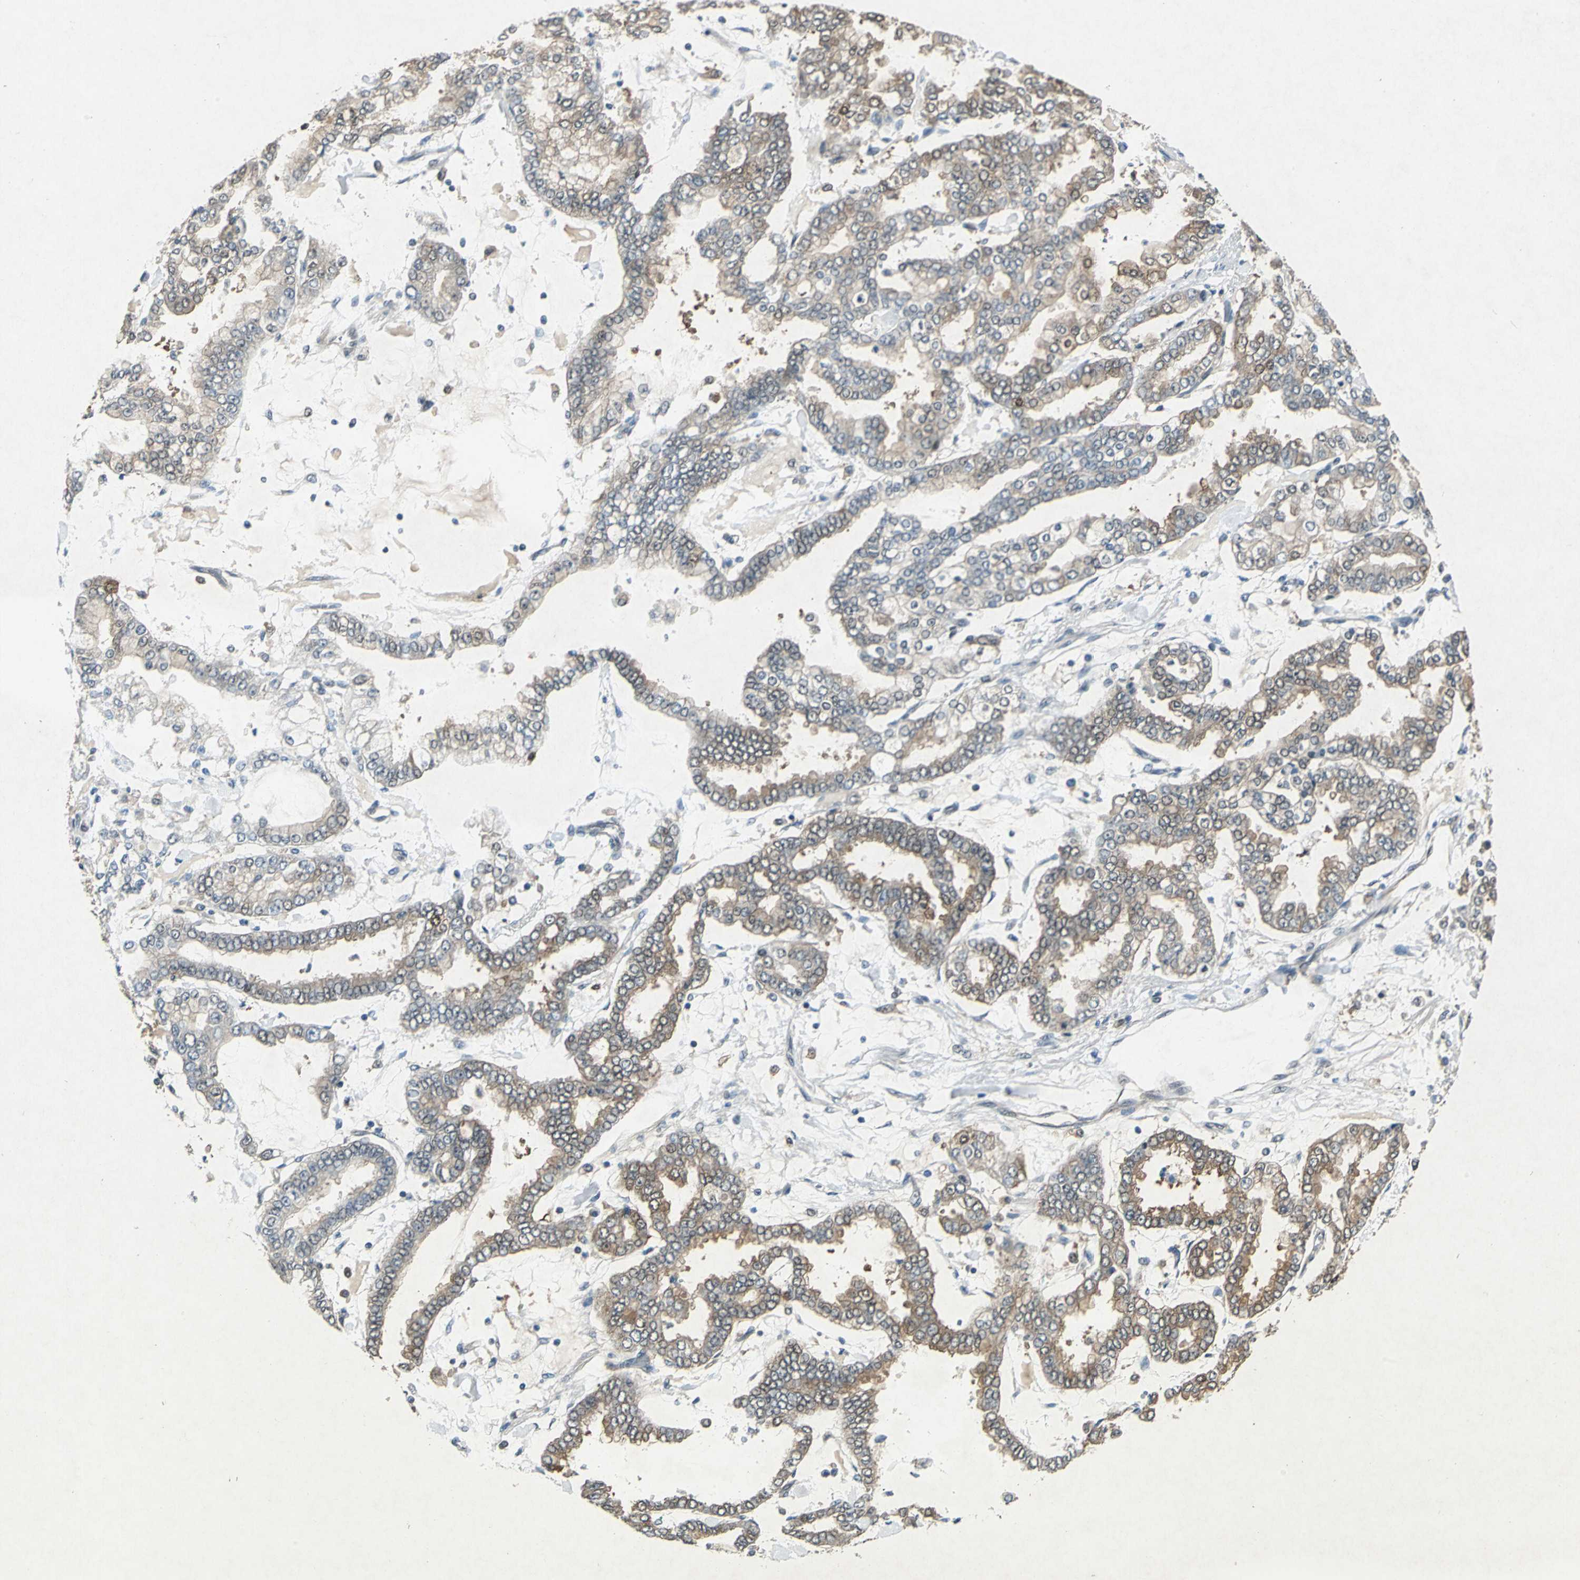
{"staining": {"intensity": "moderate", "quantity": ">75%", "location": "cytoplasmic/membranous"}, "tissue": "stomach cancer", "cell_type": "Tumor cells", "image_type": "cancer", "snomed": [{"axis": "morphology", "description": "Normal tissue, NOS"}, {"axis": "morphology", "description": "Adenocarcinoma, NOS"}, {"axis": "topography", "description": "Stomach, upper"}, {"axis": "topography", "description": "Stomach"}], "caption": "Adenocarcinoma (stomach) stained with immunohistochemistry (IHC) shows moderate cytoplasmic/membranous staining in approximately >75% of tumor cells.", "gene": "RRM2B", "patient": {"sex": "male", "age": 76}}